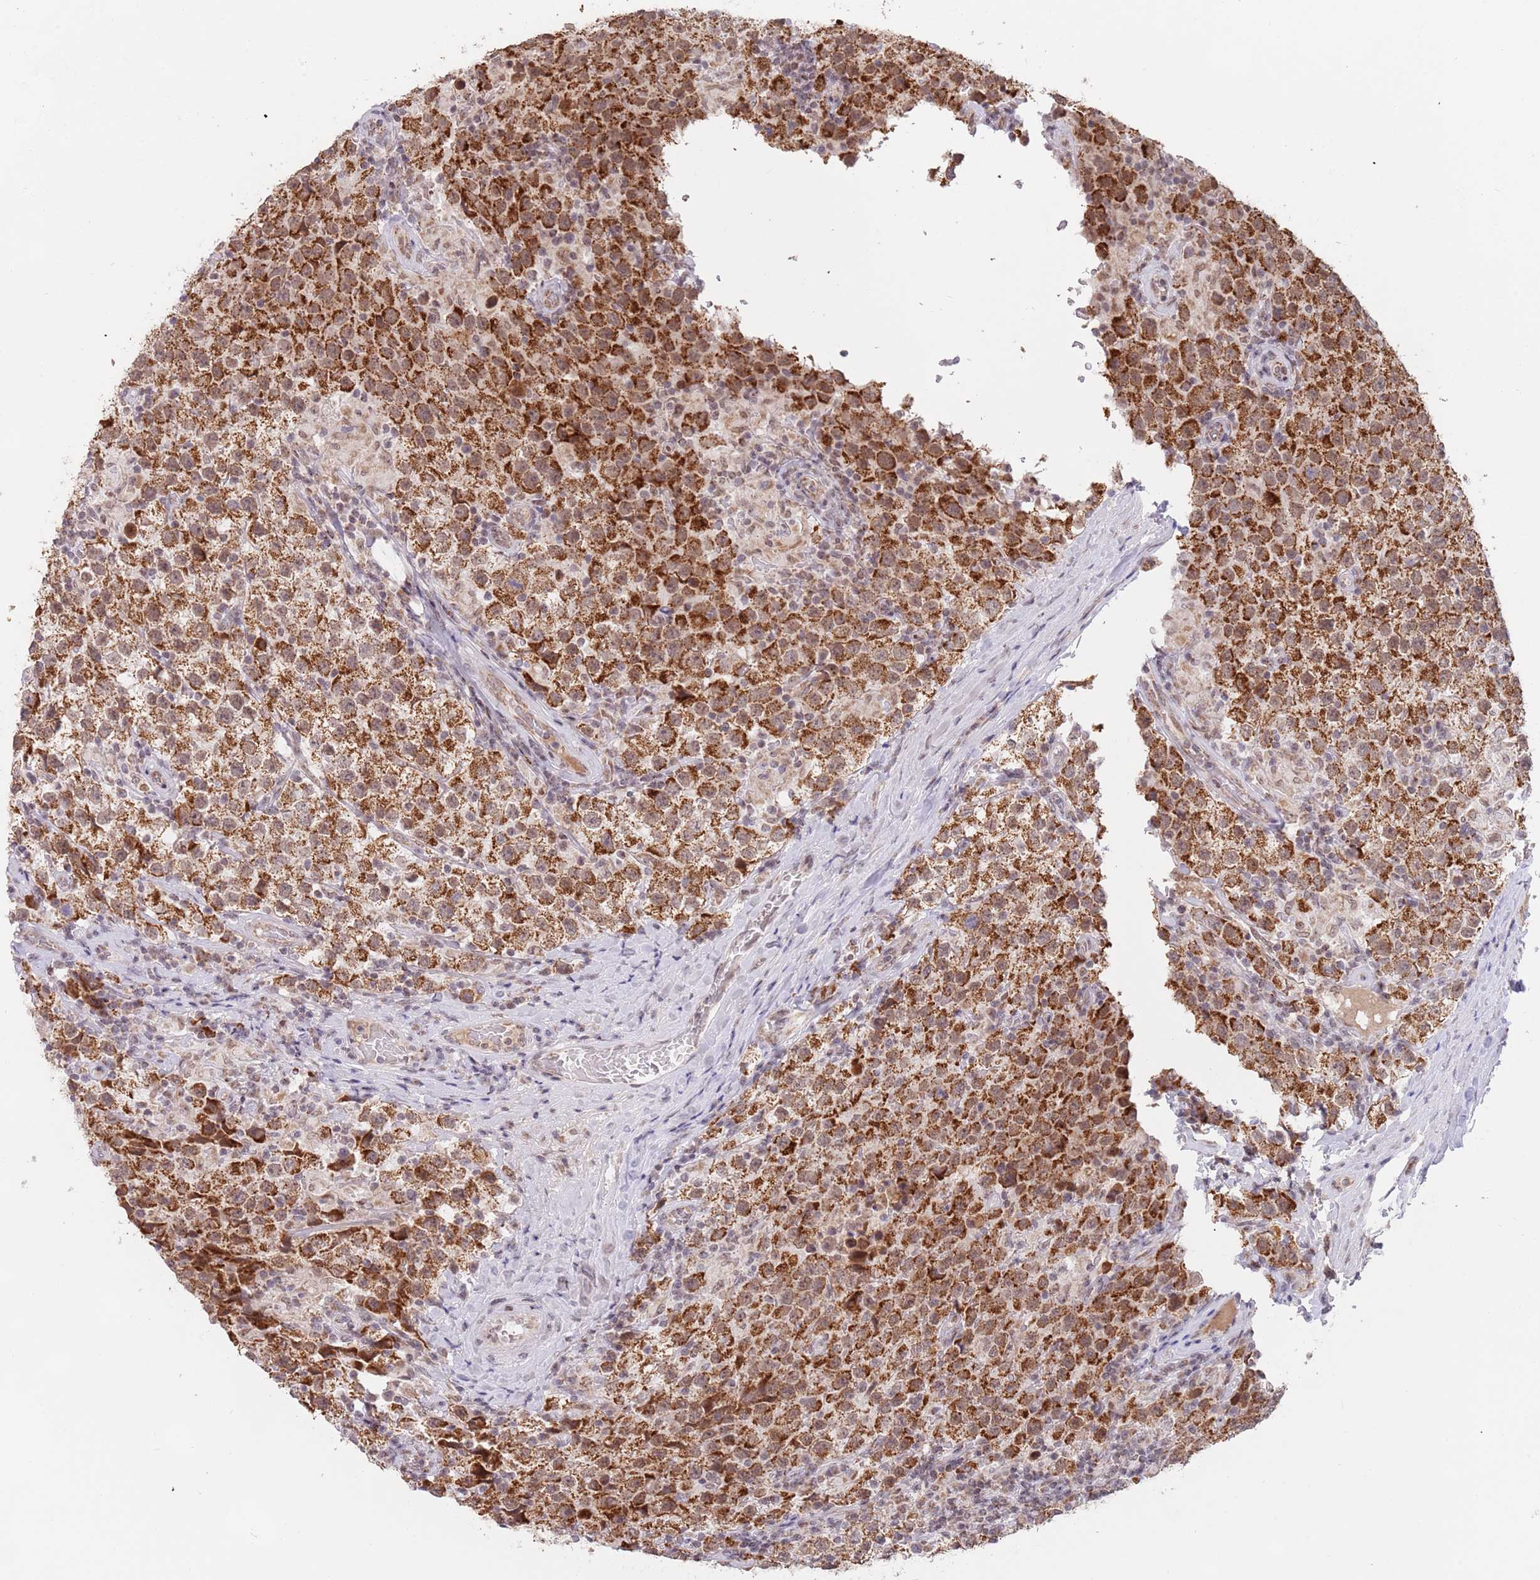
{"staining": {"intensity": "strong", "quantity": ">75%", "location": "cytoplasmic/membranous"}, "tissue": "testis cancer", "cell_type": "Tumor cells", "image_type": "cancer", "snomed": [{"axis": "morphology", "description": "Seminoma, NOS"}, {"axis": "morphology", "description": "Carcinoma, Embryonal, NOS"}, {"axis": "topography", "description": "Testis"}], "caption": "The histopathology image reveals a brown stain indicating the presence of a protein in the cytoplasmic/membranous of tumor cells in testis cancer.", "gene": "TIMM13", "patient": {"sex": "male", "age": 41}}